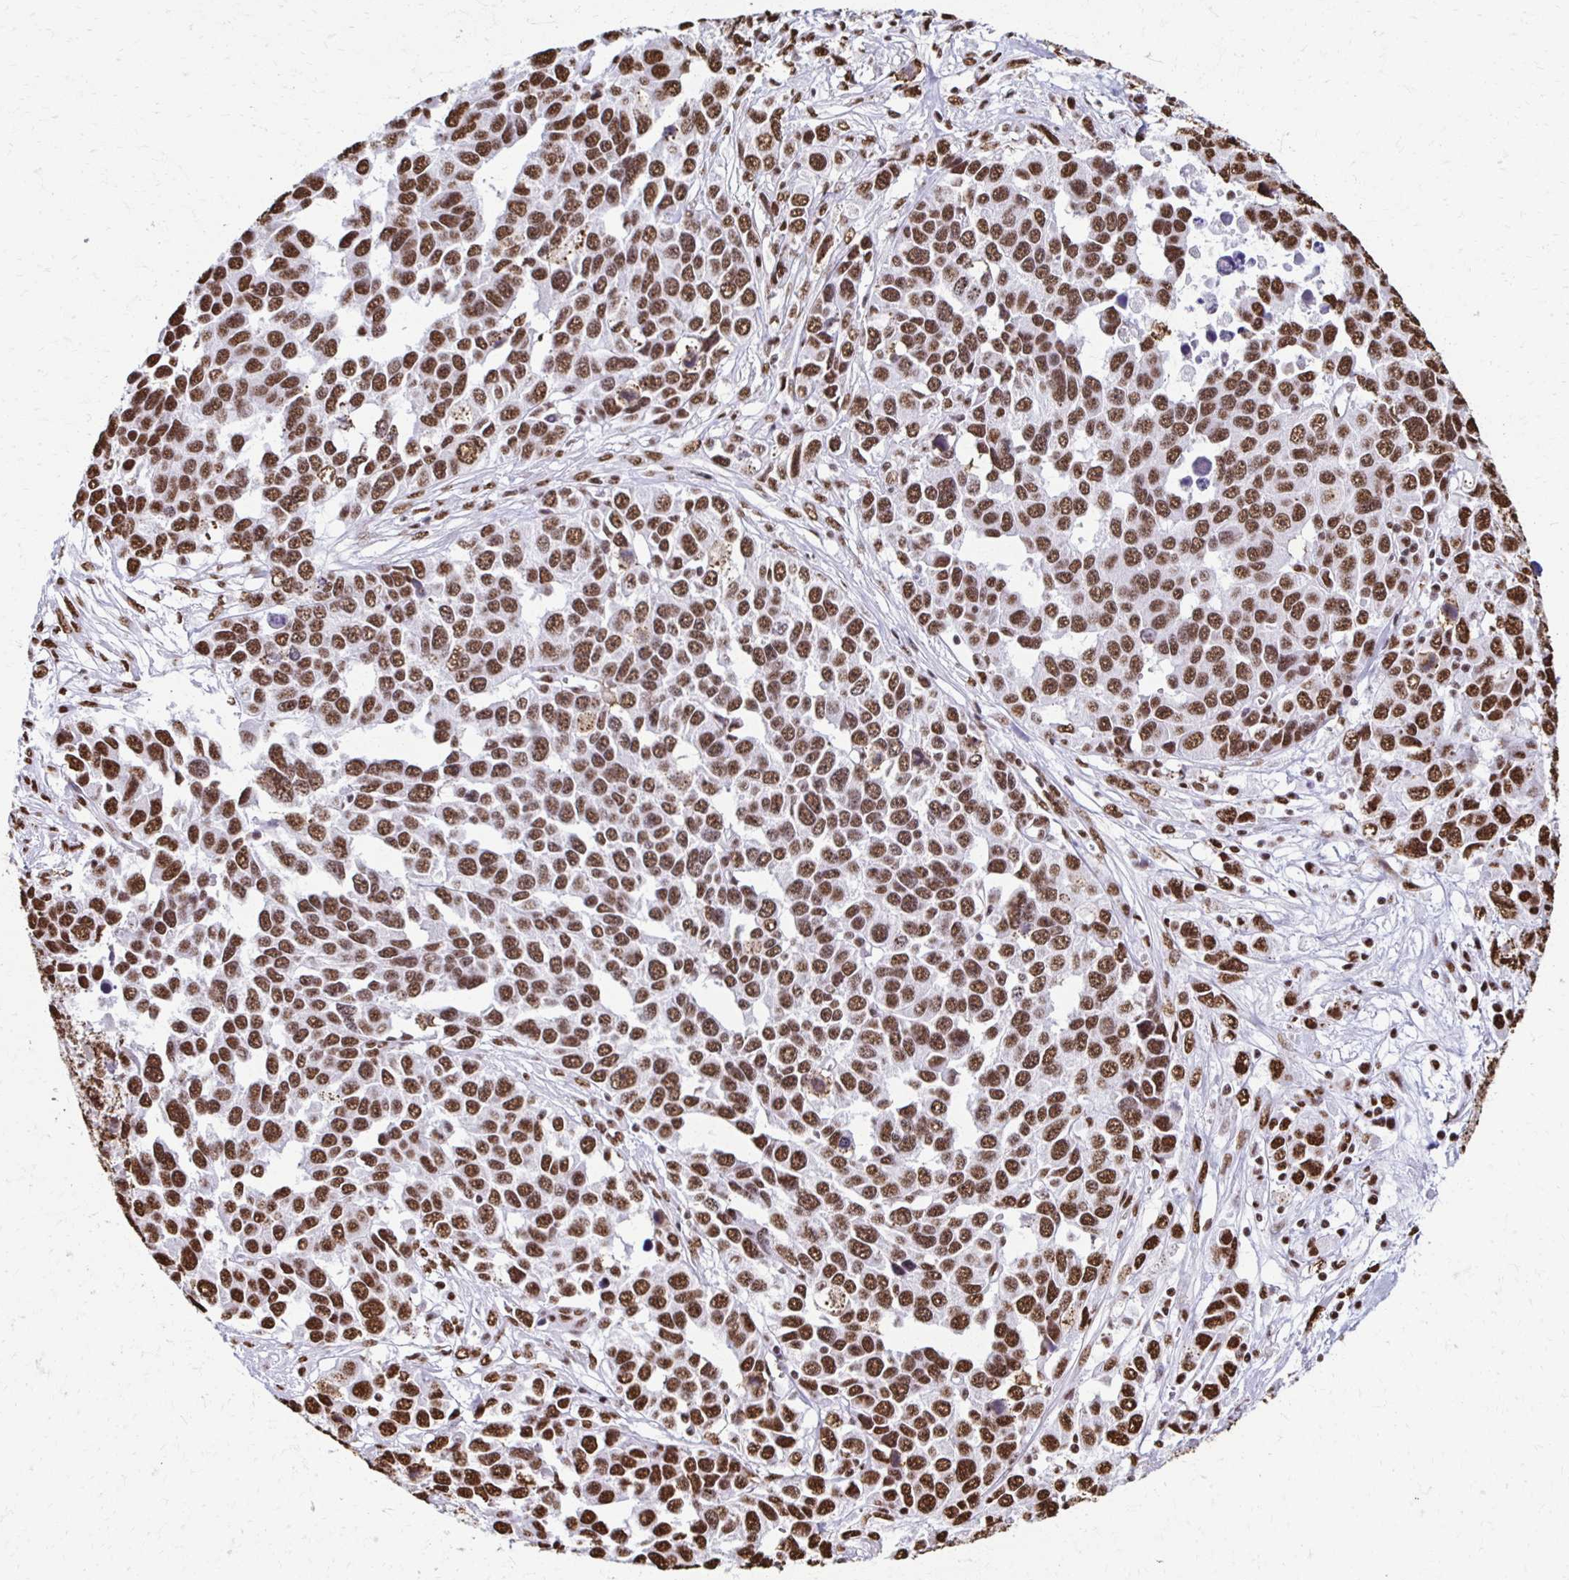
{"staining": {"intensity": "strong", "quantity": ">75%", "location": "nuclear"}, "tissue": "ovarian cancer", "cell_type": "Tumor cells", "image_type": "cancer", "snomed": [{"axis": "morphology", "description": "Cystadenocarcinoma, serous, NOS"}, {"axis": "topography", "description": "Ovary"}], "caption": "A histopathology image of human ovarian cancer stained for a protein shows strong nuclear brown staining in tumor cells.", "gene": "NONO", "patient": {"sex": "female", "age": 76}}